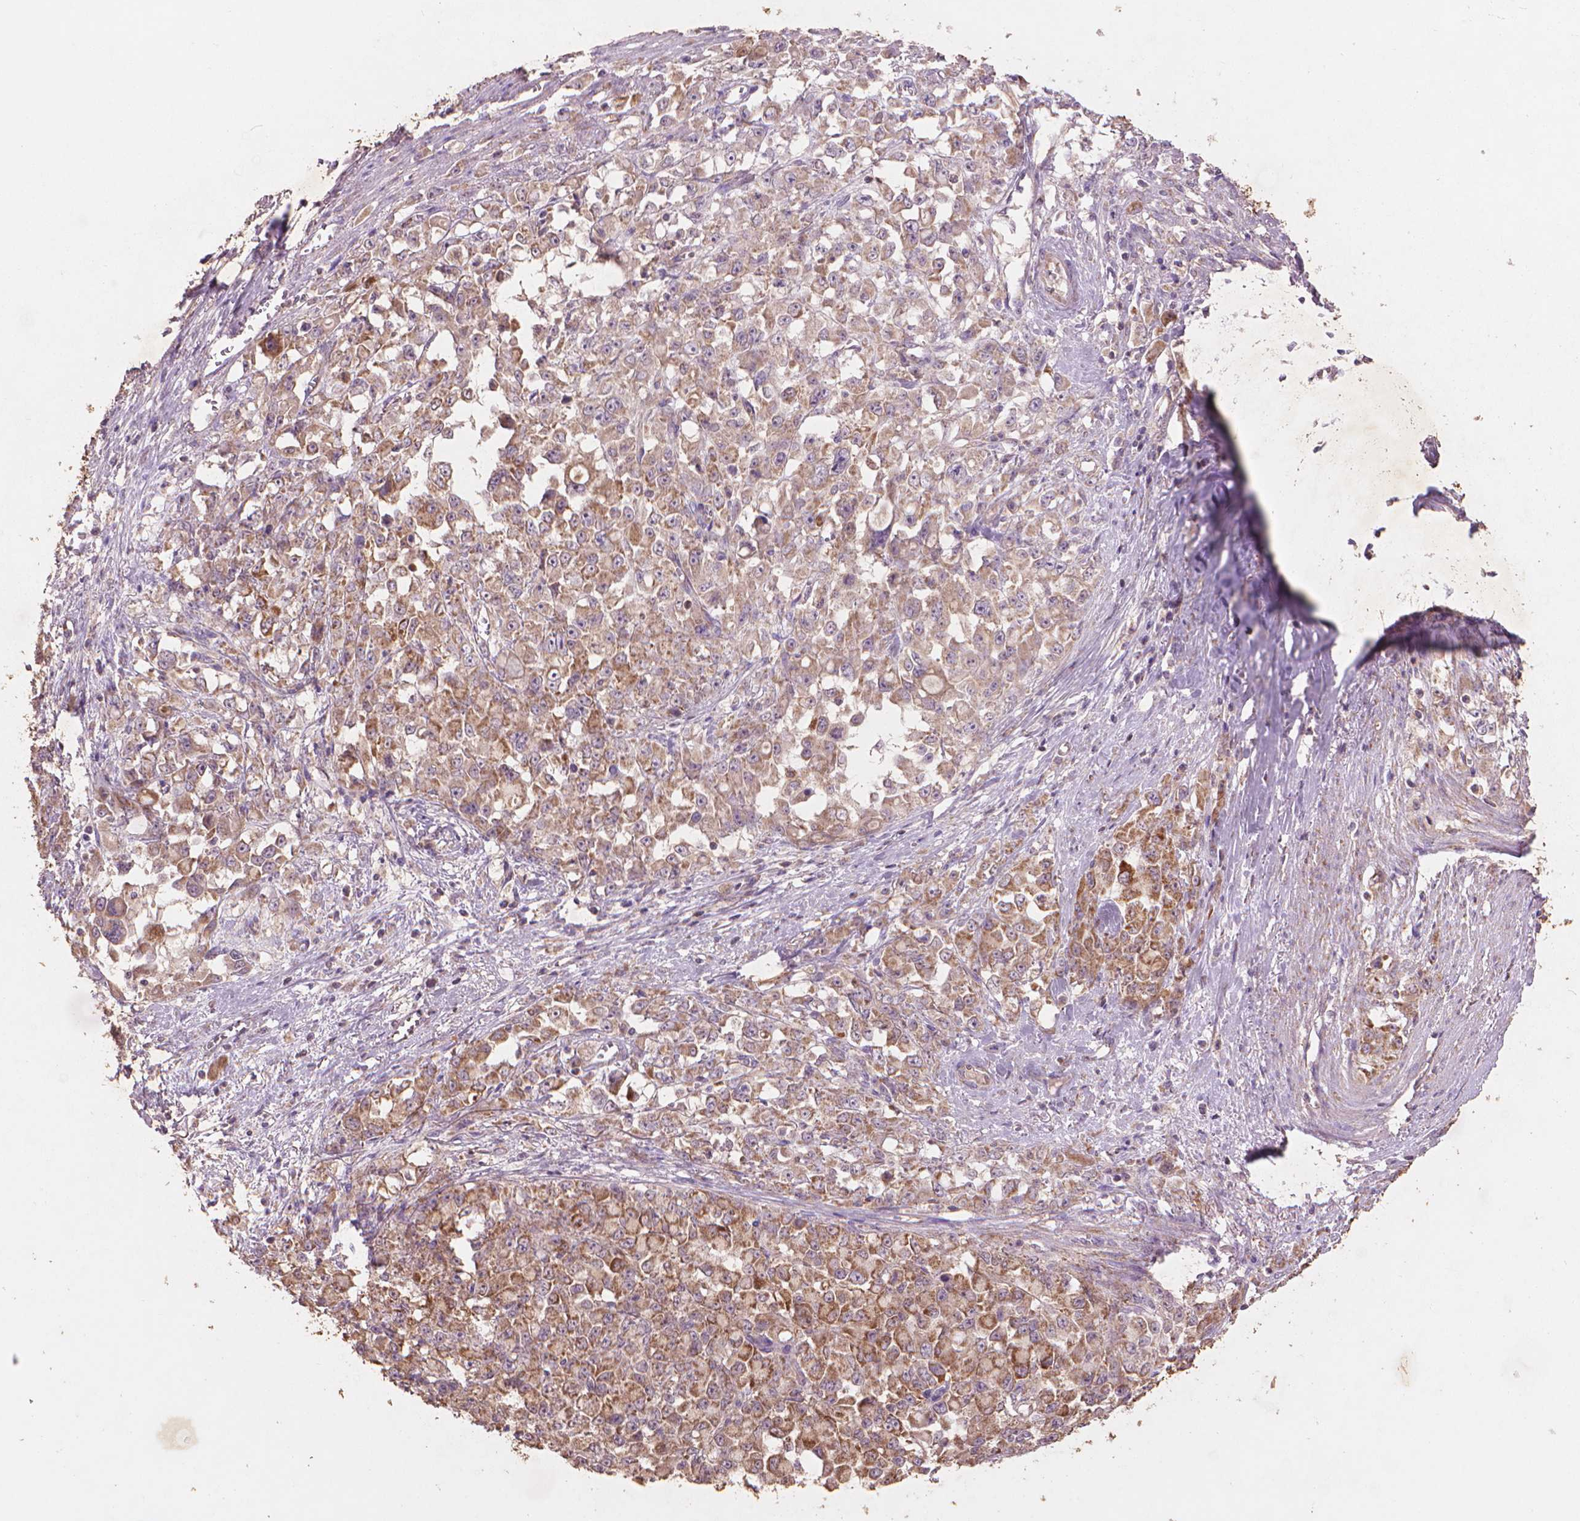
{"staining": {"intensity": "moderate", "quantity": ">75%", "location": "cytoplasmic/membranous"}, "tissue": "stomach cancer", "cell_type": "Tumor cells", "image_type": "cancer", "snomed": [{"axis": "morphology", "description": "Adenocarcinoma, NOS"}, {"axis": "topography", "description": "Stomach"}], "caption": "High-power microscopy captured an immunohistochemistry image of adenocarcinoma (stomach), revealing moderate cytoplasmic/membranous positivity in approximately >75% of tumor cells. (DAB (3,3'-diaminobenzidine) IHC, brown staining for protein, blue staining for nuclei).", "gene": "NLRX1", "patient": {"sex": "female", "age": 76}}